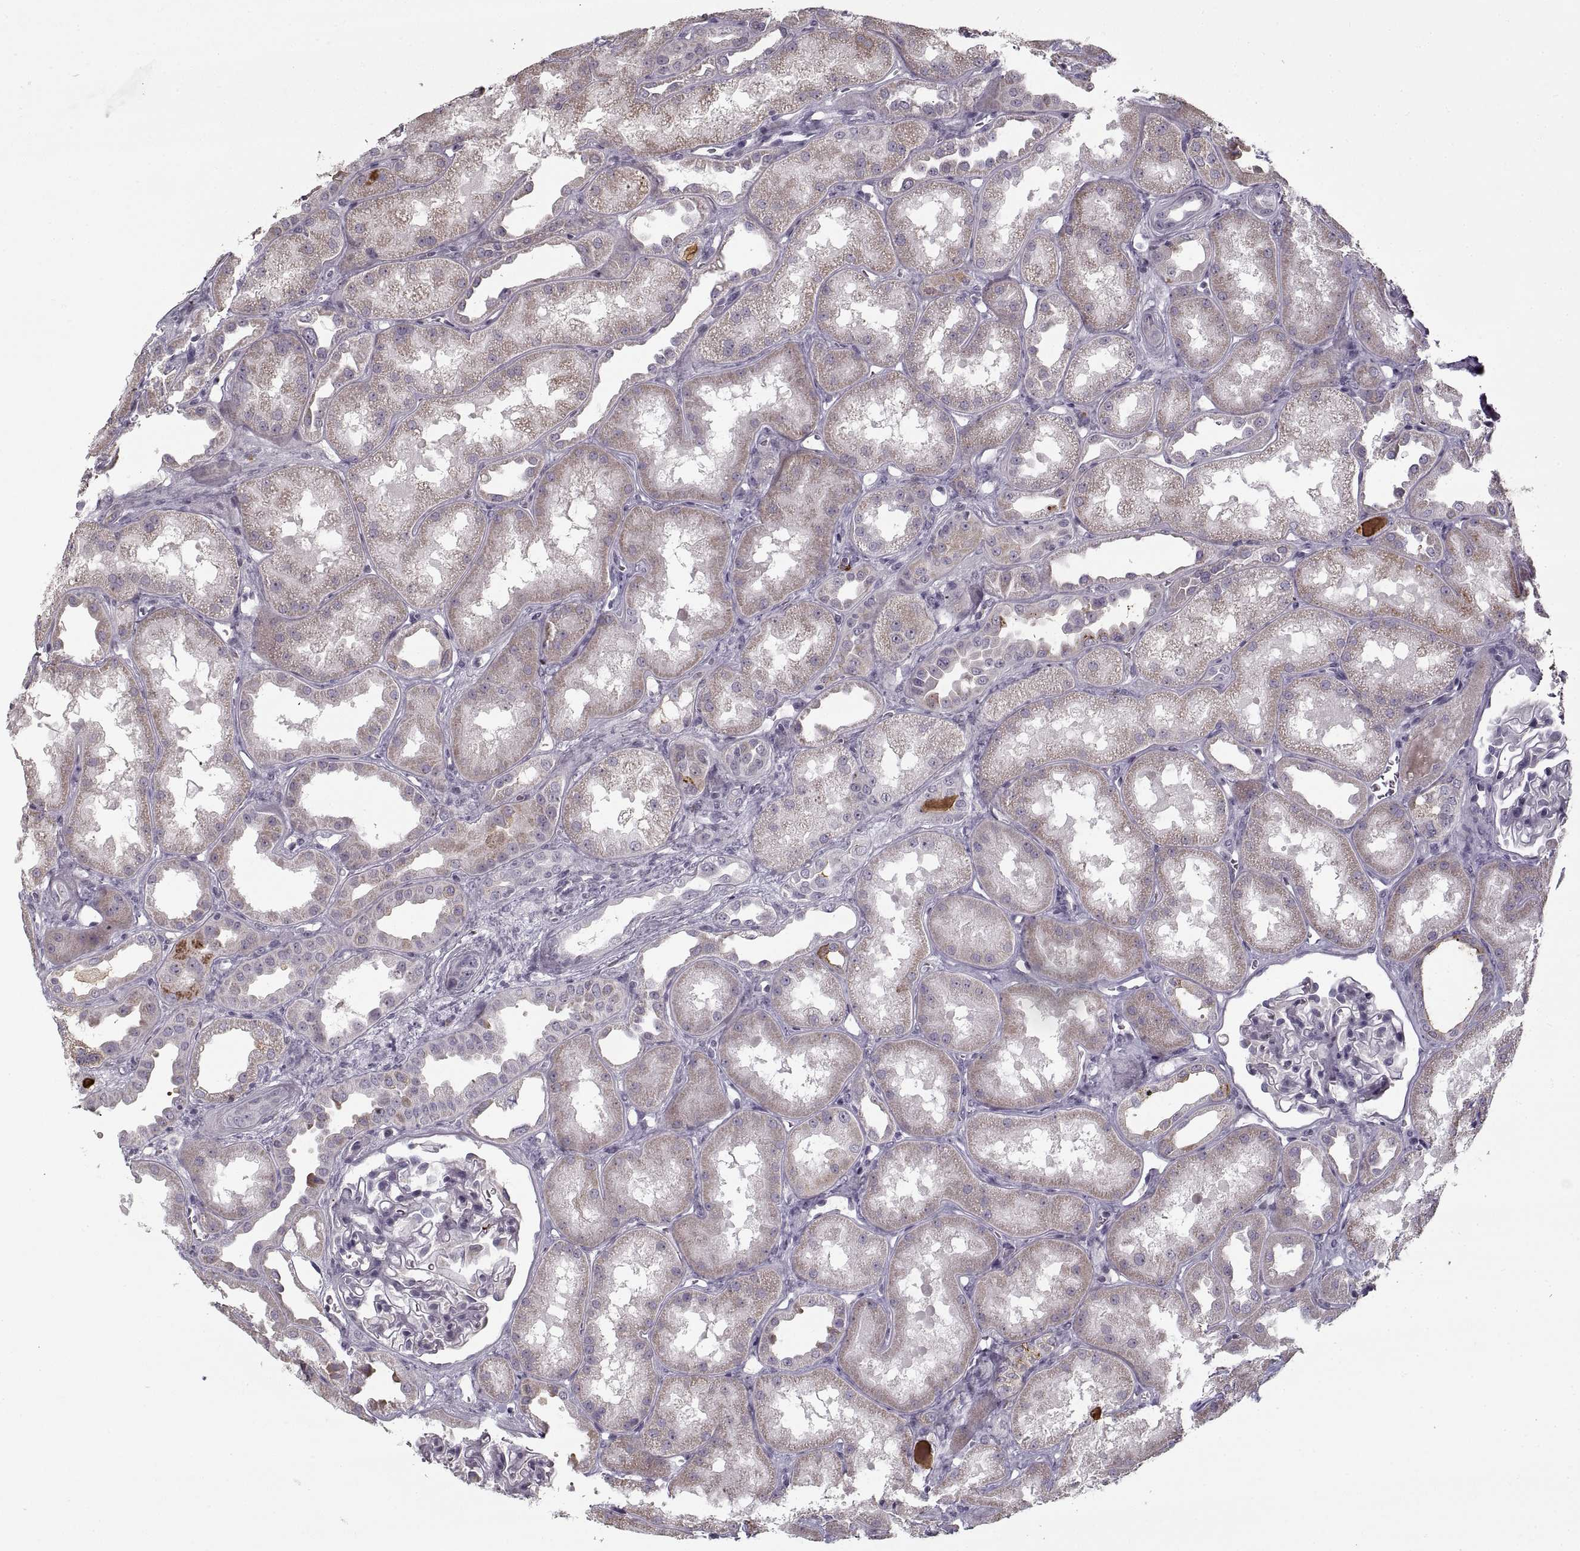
{"staining": {"intensity": "negative", "quantity": "none", "location": "none"}, "tissue": "kidney", "cell_type": "Cells in glomeruli", "image_type": "normal", "snomed": [{"axis": "morphology", "description": "Normal tissue, NOS"}, {"axis": "topography", "description": "Kidney"}], "caption": "Protein analysis of unremarkable kidney displays no significant expression in cells in glomeruli. (DAB (3,3'-diaminobenzidine) IHC, high magnification).", "gene": "GAD2", "patient": {"sex": "male", "age": 61}}